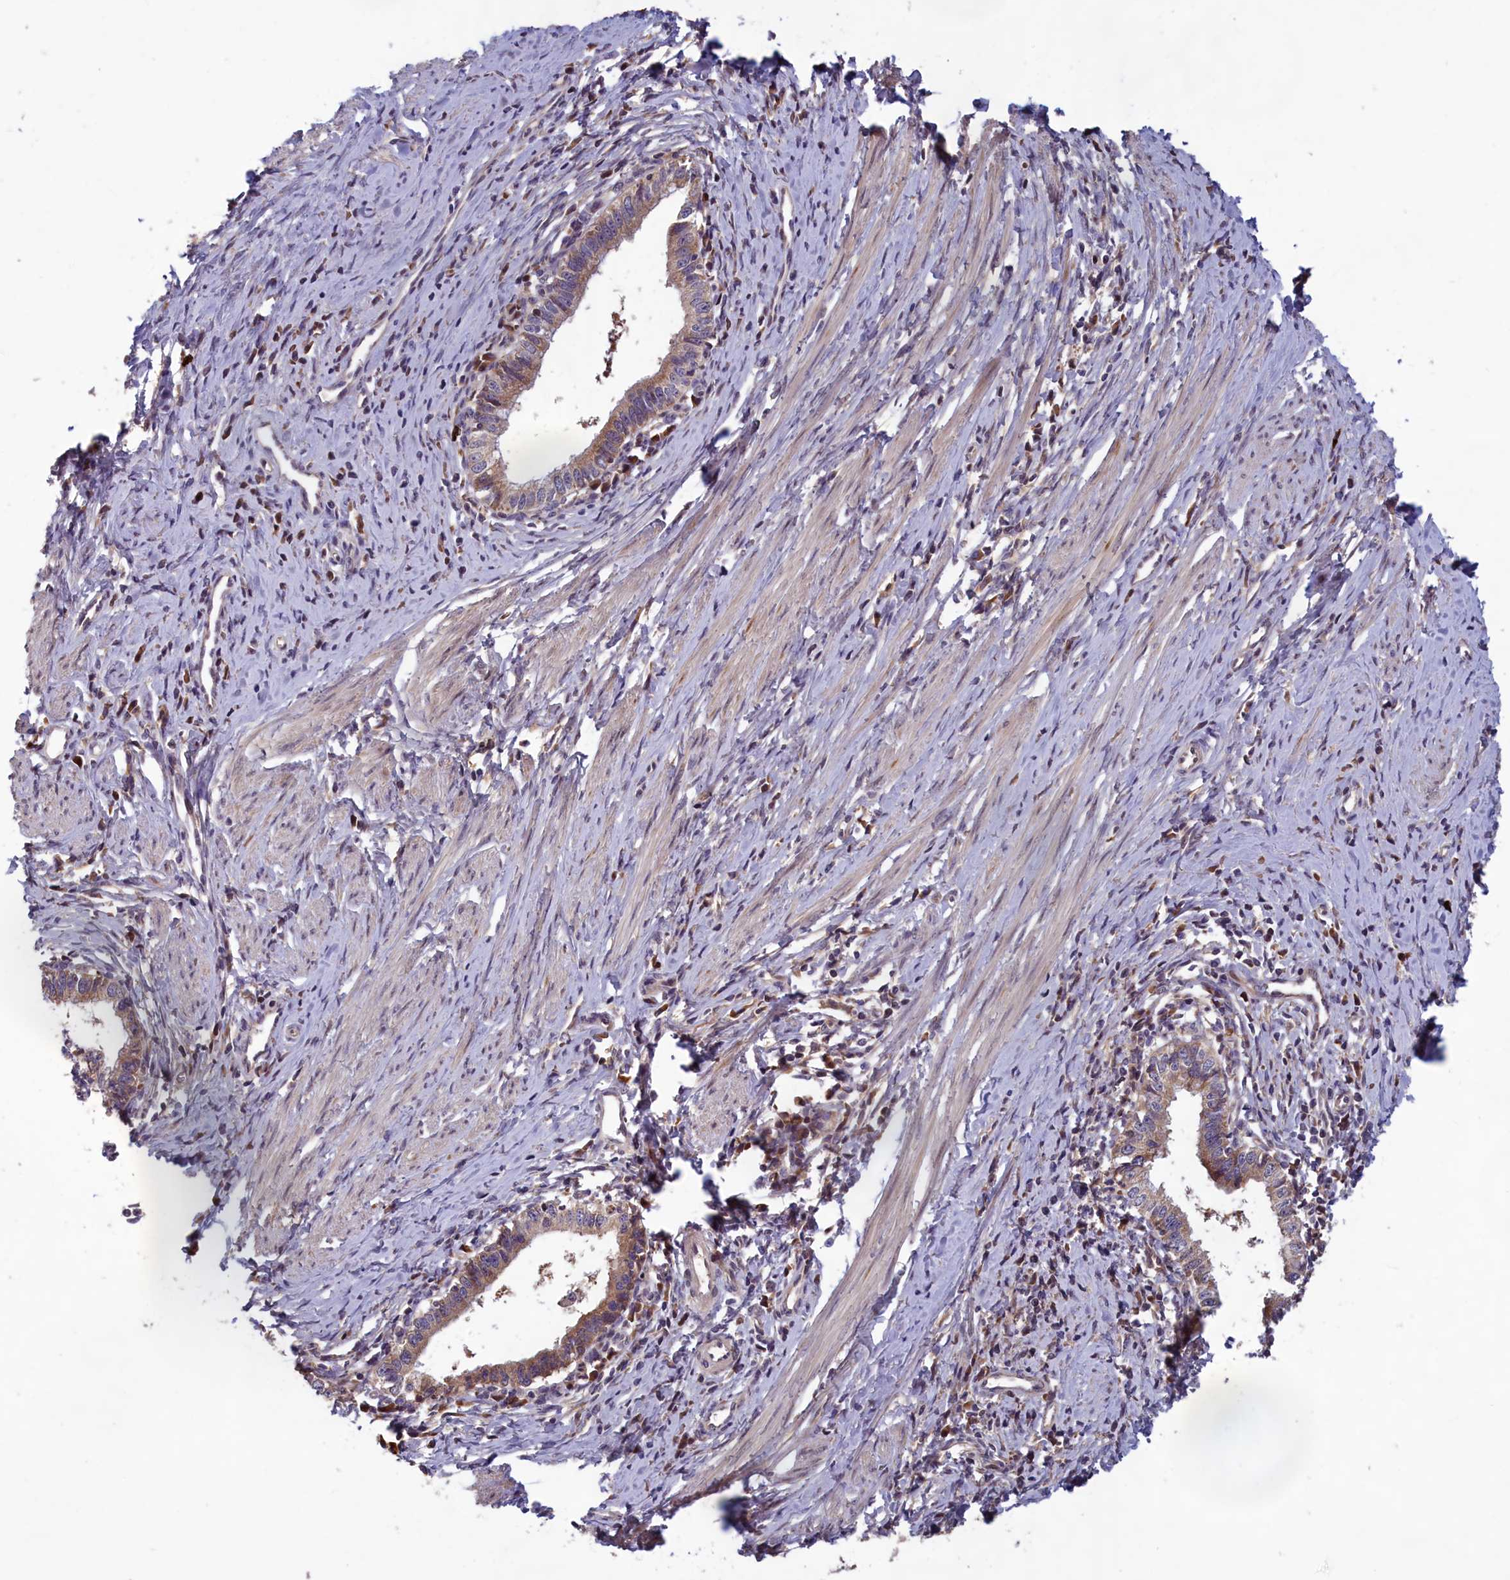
{"staining": {"intensity": "weak", "quantity": ">75%", "location": "cytoplasmic/membranous"}, "tissue": "cervical cancer", "cell_type": "Tumor cells", "image_type": "cancer", "snomed": [{"axis": "morphology", "description": "Adenocarcinoma, NOS"}, {"axis": "topography", "description": "Cervix"}], "caption": "Brown immunohistochemical staining in human cervical cancer (adenocarcinoma) displays weak cytoplasmic/membranous positivity in about >75% of tumor cells.", "gene": "CCDC15", "patient": {"sex": "female", "age": 36}}